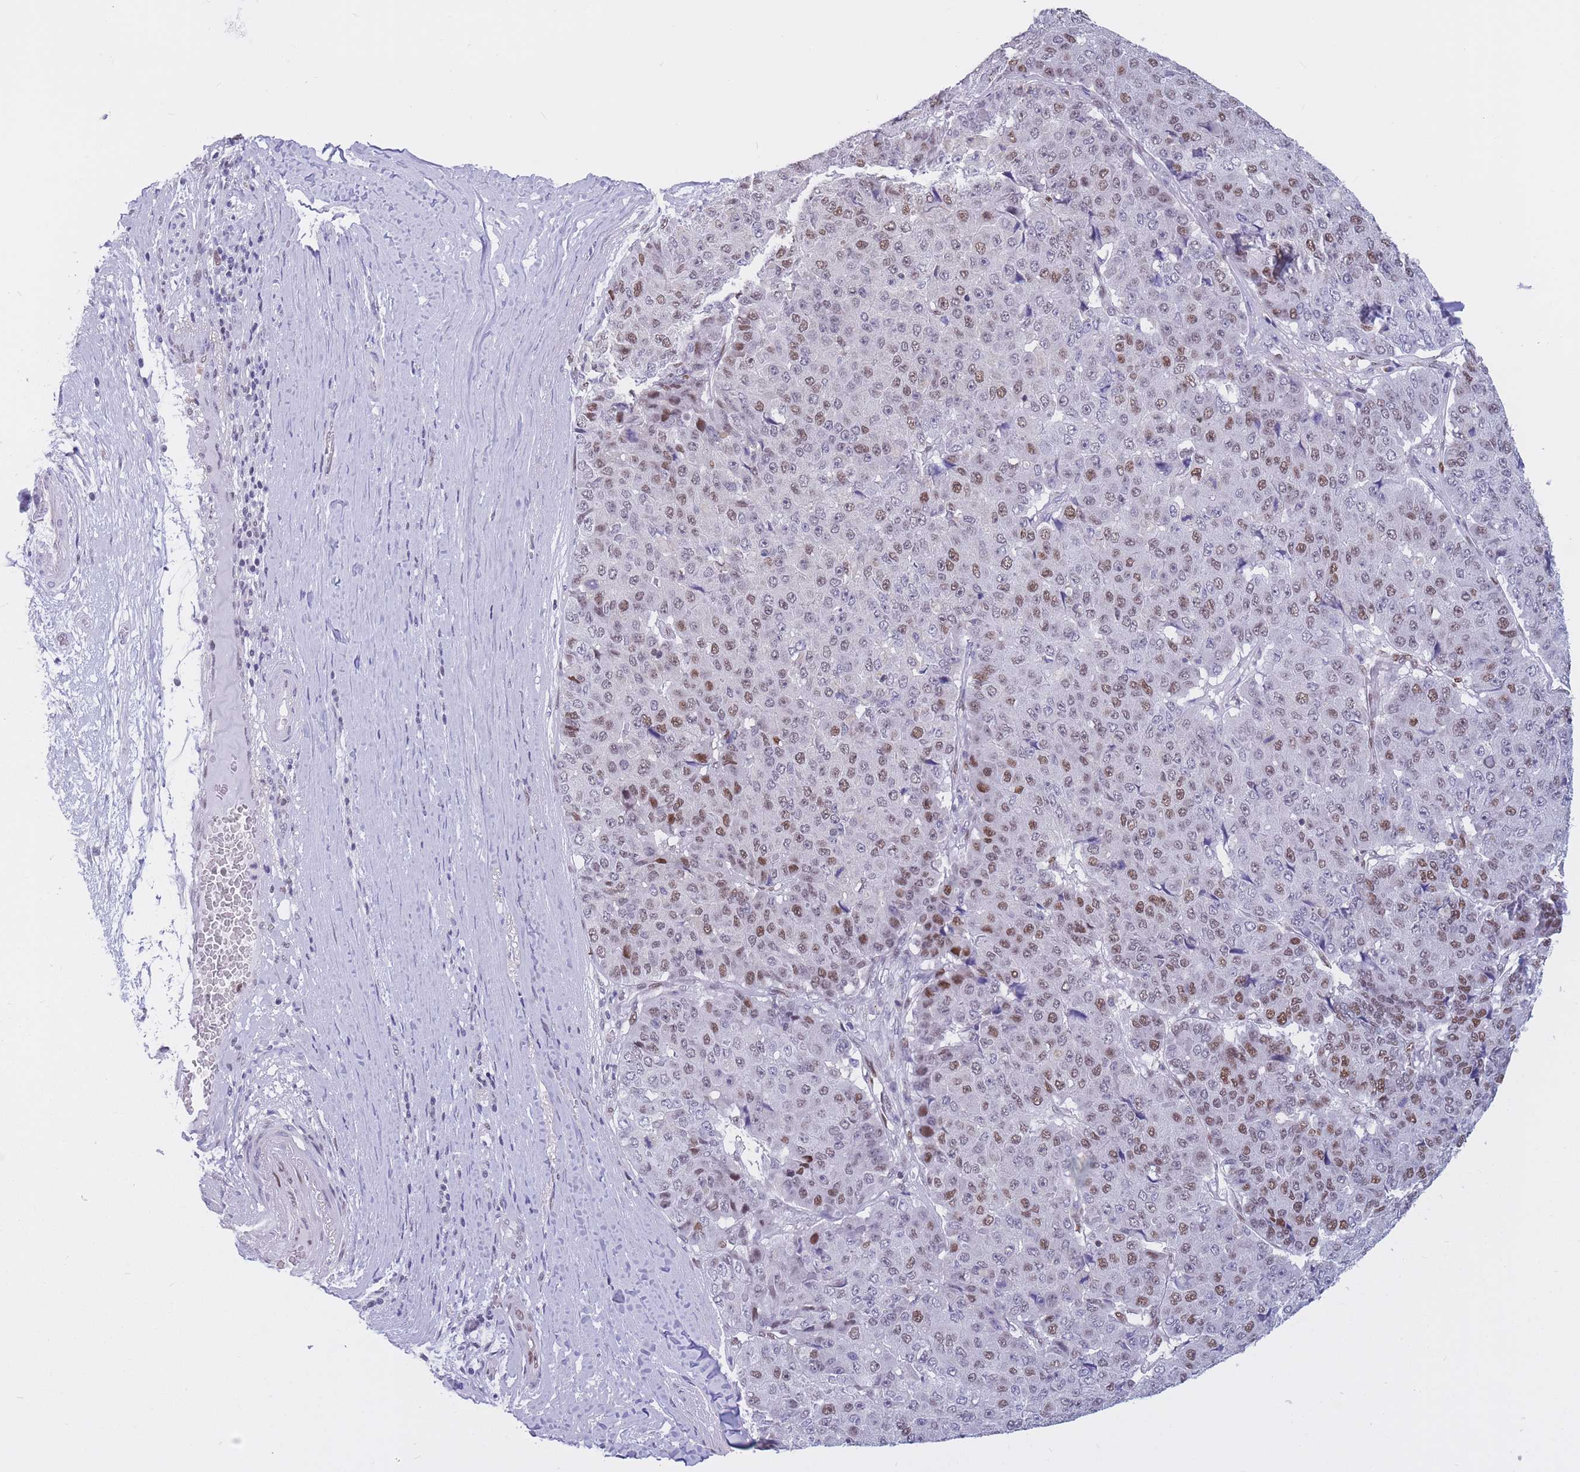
{"staining": {"intensity": "moderate", "quantity": "25%-75%", "location": "nuclear"}, "tissue": "pancreatic cancer", "cell_type": "Tumor cells", "image_type": "cancer", "snomed": [{"axis": "morphology", "description": "Adenocarcinoma, NOS"}, {"axis": "topography", "description": "Pancreas"}], "caption": "An immunohistochemistry photomicrograph of tumor tissue is shown. Protein staining in brown highlights moderate nuclear positivity in pancreatic adenocarcinoma within tumor cells.", "gene": "NASP", "patient": {"sex": "male", "age": 50}}